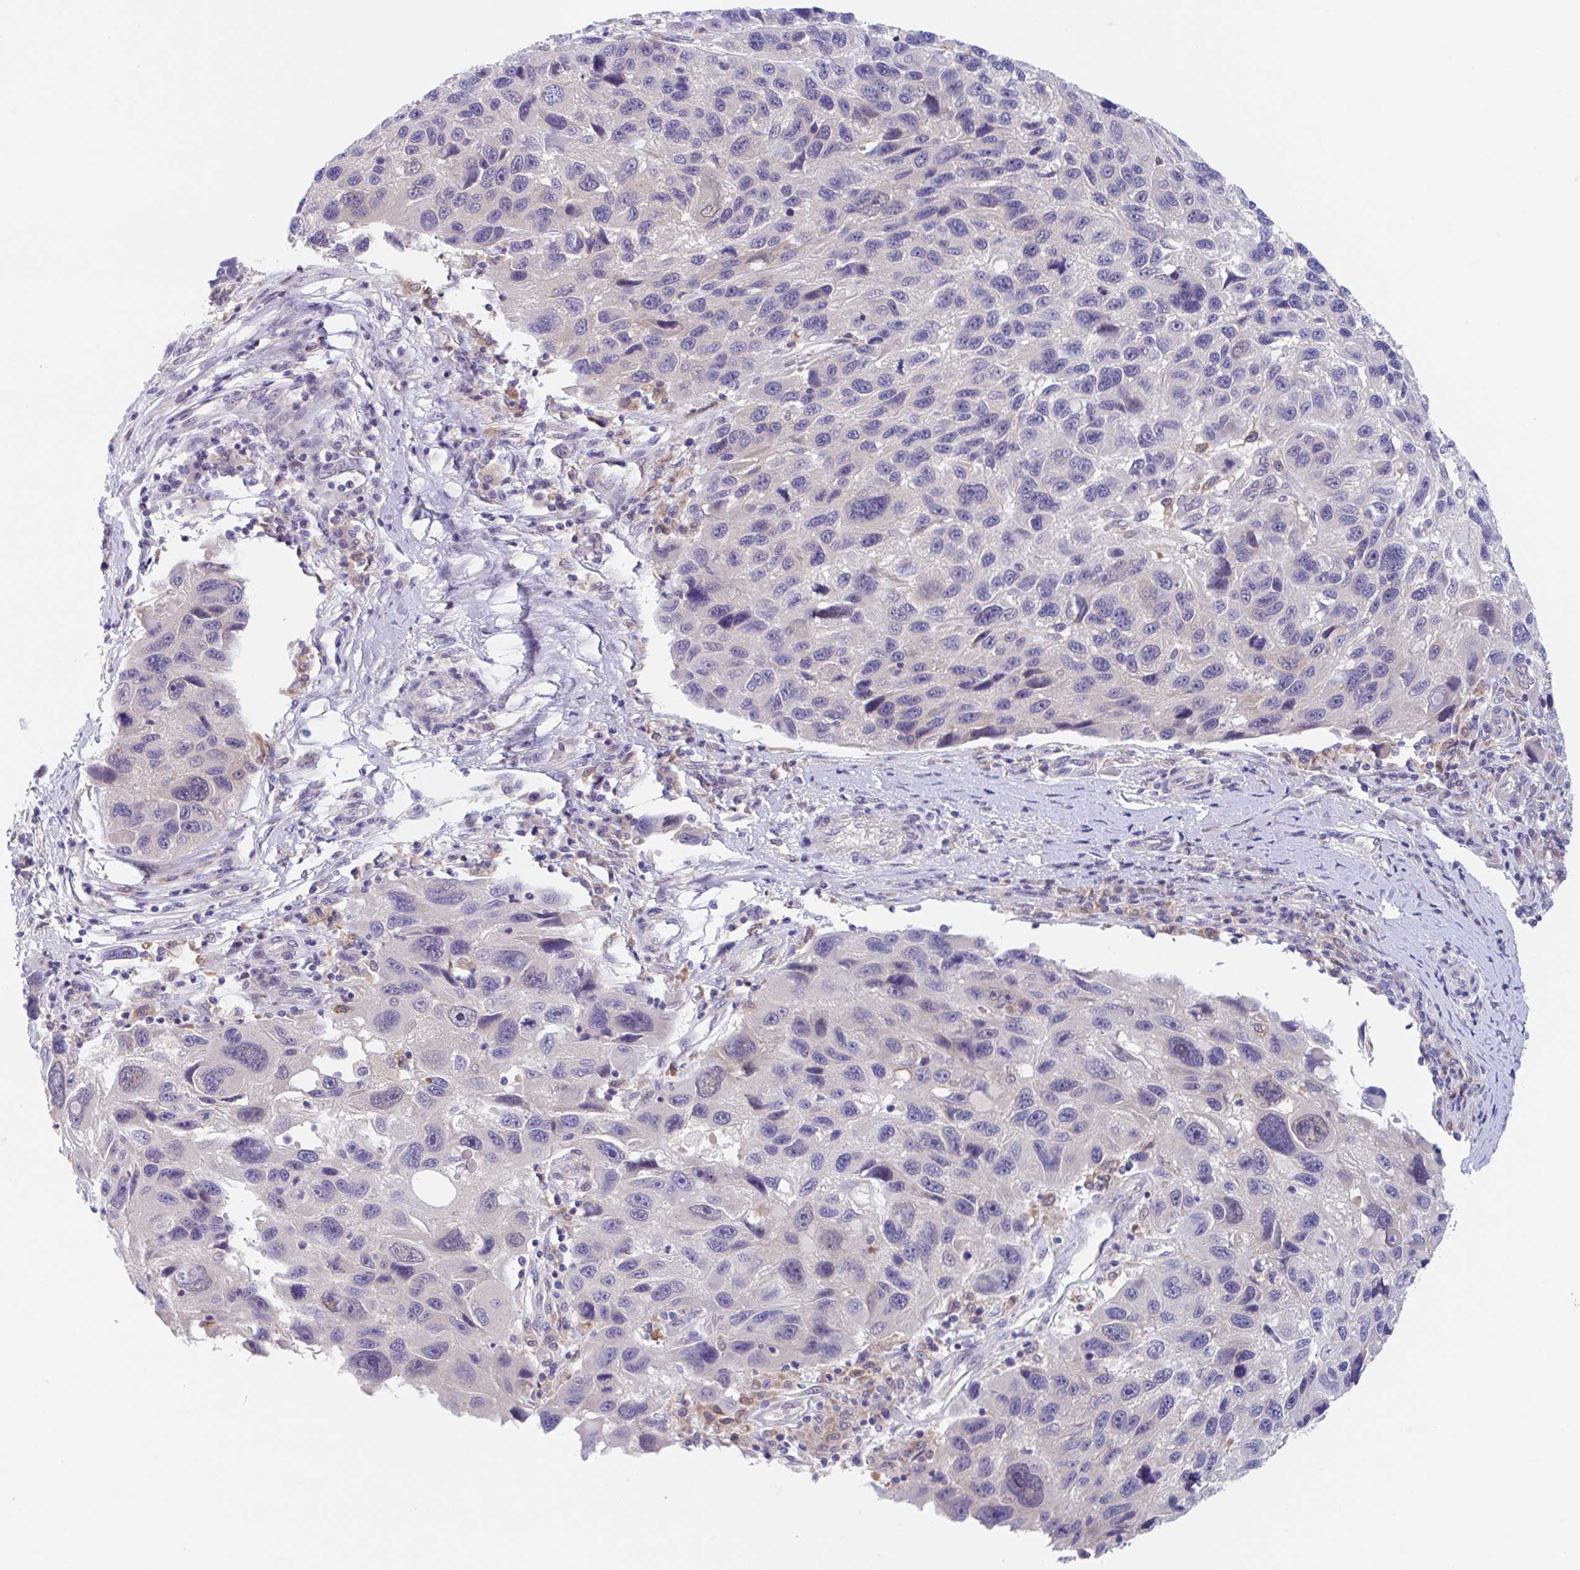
{"staining": {"intensity": "negative", "quantity": "none", "location": "none"}, "tissue": "melanoma", "cell_type": "Tumor cells", "image_type": "cancer", "snomed": [{"axis": "morphology", "description": "Malignant melanoma, NOS"}, {"axis": "topography", "description": "Skin"}], "caption": "Melanoma was stained to show a protein in brown. There is no significant positivity in tumor cells.", "gene": "TMEM86A", "patient": {"sex": "male", "age": 53}}